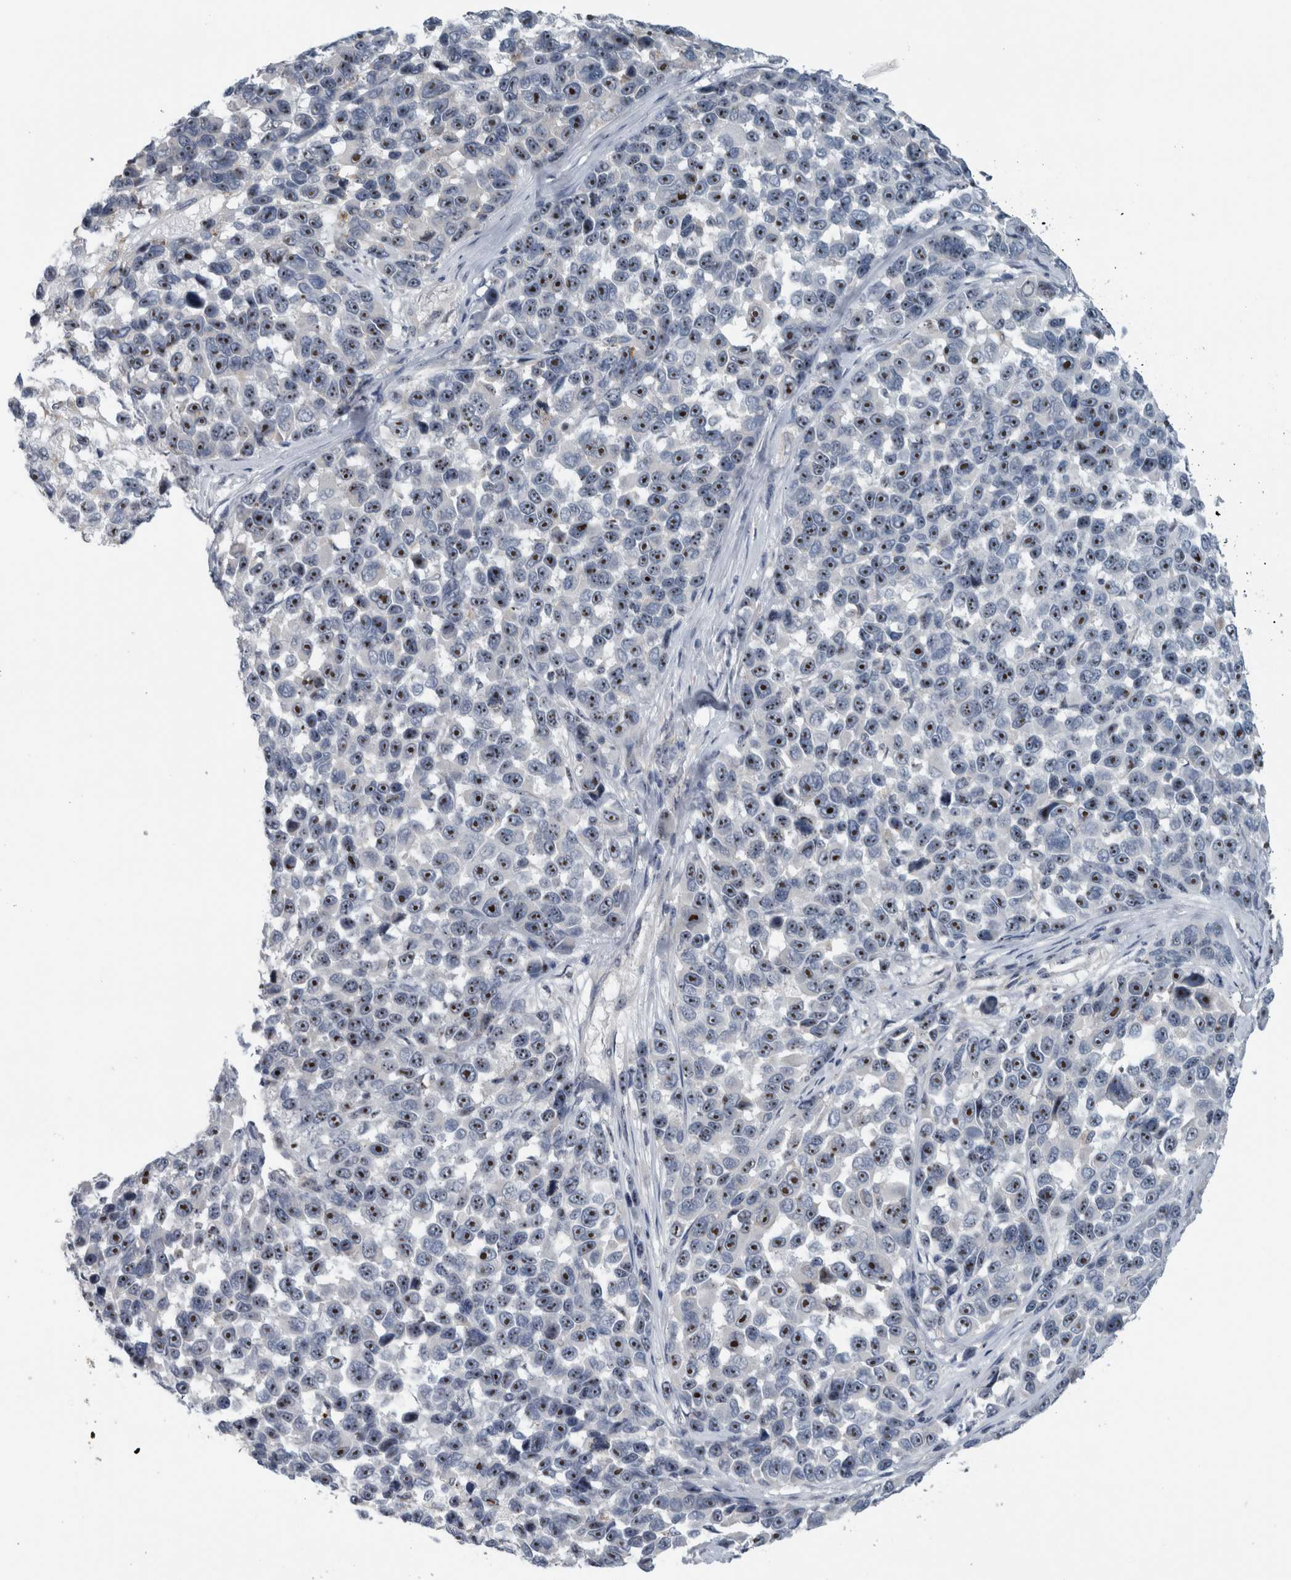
{"staining": {"intensity": "moderate", "quantity": ">75%", "location": "nuclear"}, "tissue": "melanoma", "cell_type": "Tumor cells", "image_type": "cancer", "snomed": [{"axis": "morphology", "description": "Malignant melanoma, NOS"}, {"axis": "topography", "description": "Skin"}], "caption": "Immunohistochemical staining of malignant melanoma reveals moderate nuclear protein expression in approximately >75% of tumor cells.", "gene": "UTP6", "patient": {"sex": "male", "age": 53}}